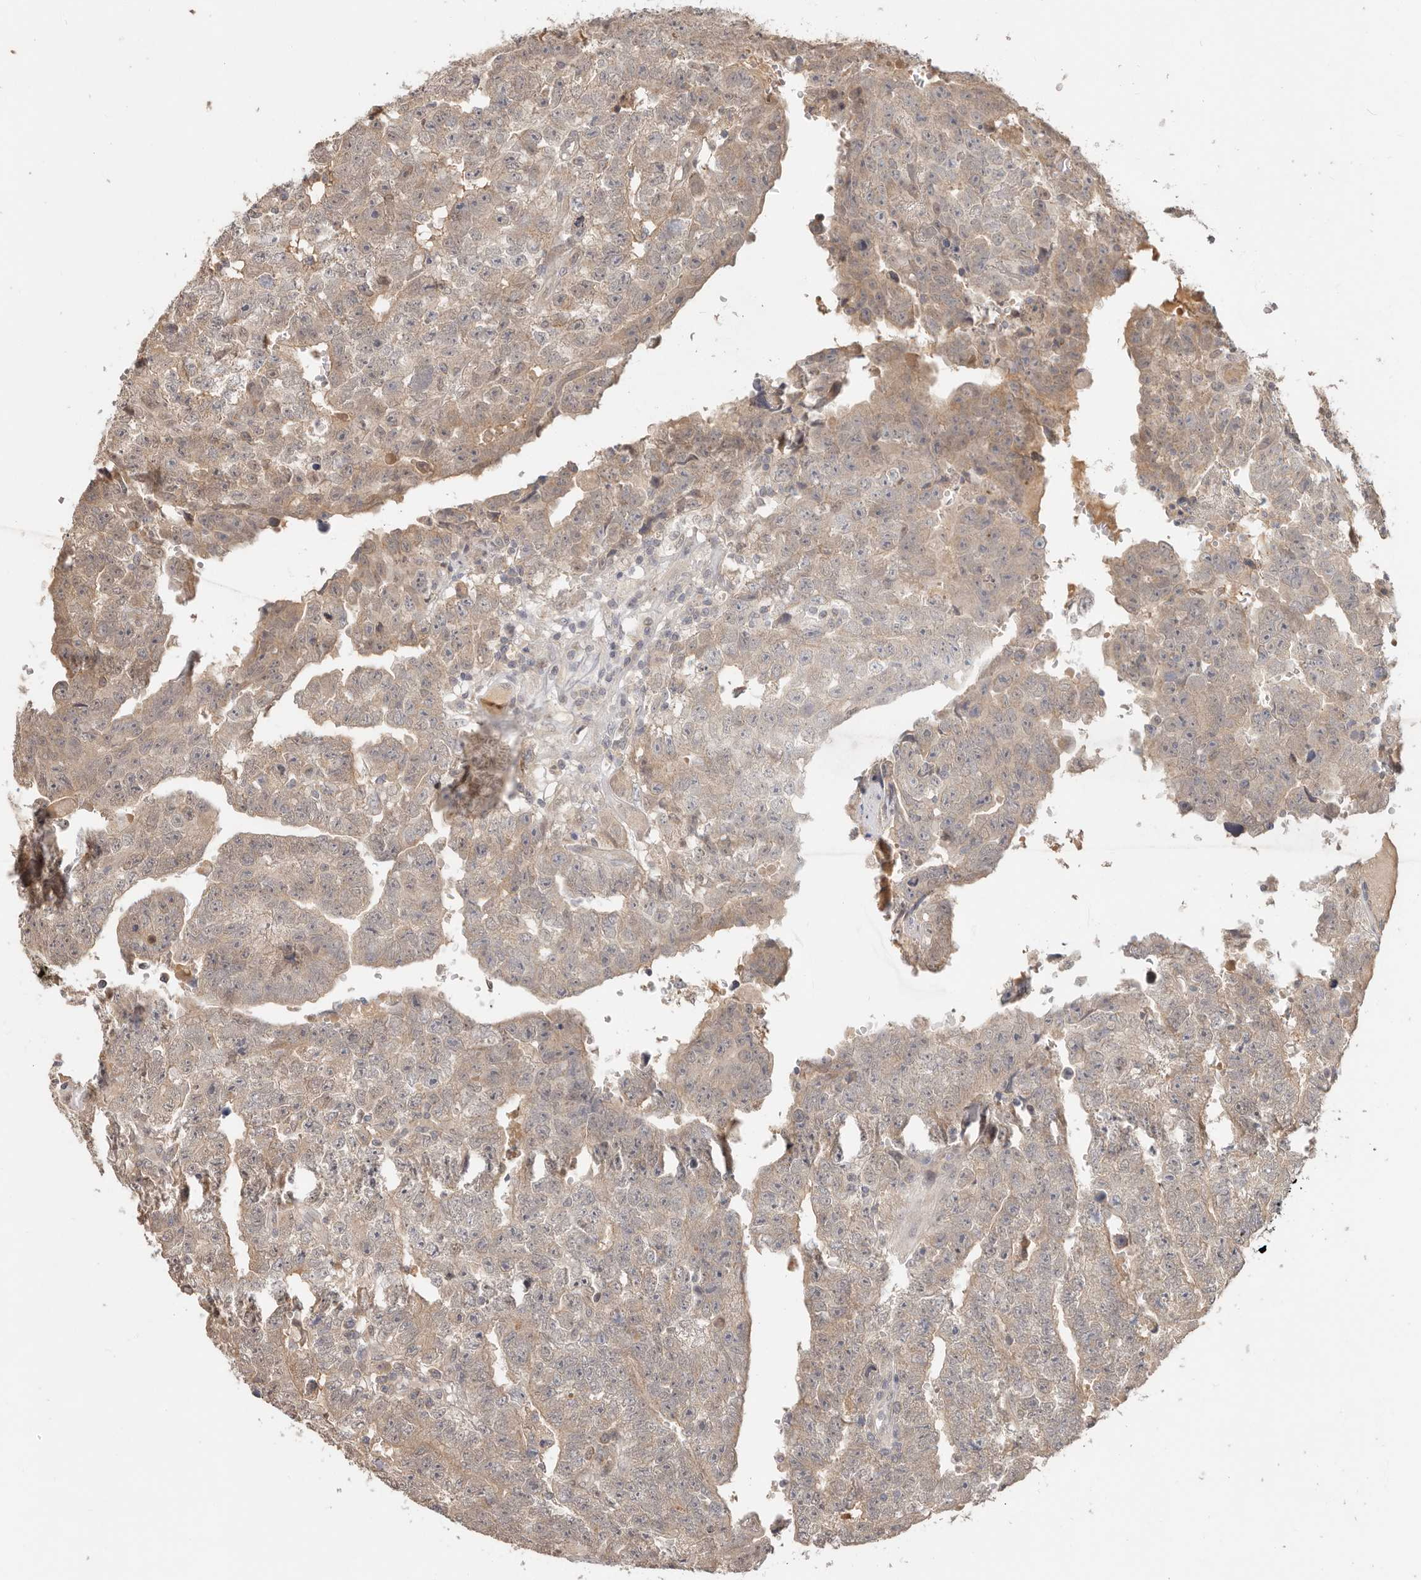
{"staining": {"intensity": "weak", "quantity": ">75%", "location": "cytoplasmic/membranous"}, "tissue": "testis cancer", "cell_type": "Tumor cells", "image_type": "cancer", "snomed": [{"axis": "morphology", "description": "Carcinoma, Embryonal, NOS"}, {"axis": "topography", "description": "Testis"}], "caption": "Immunohistochemical staining of human embryonal carcinoma (testis) exhibits low levels of weak cytoplasmic/membranous protein staining in about >75% of tumor cells.", "gene": "MTFR2", "patient": {"sex": "male", "age": 25}}